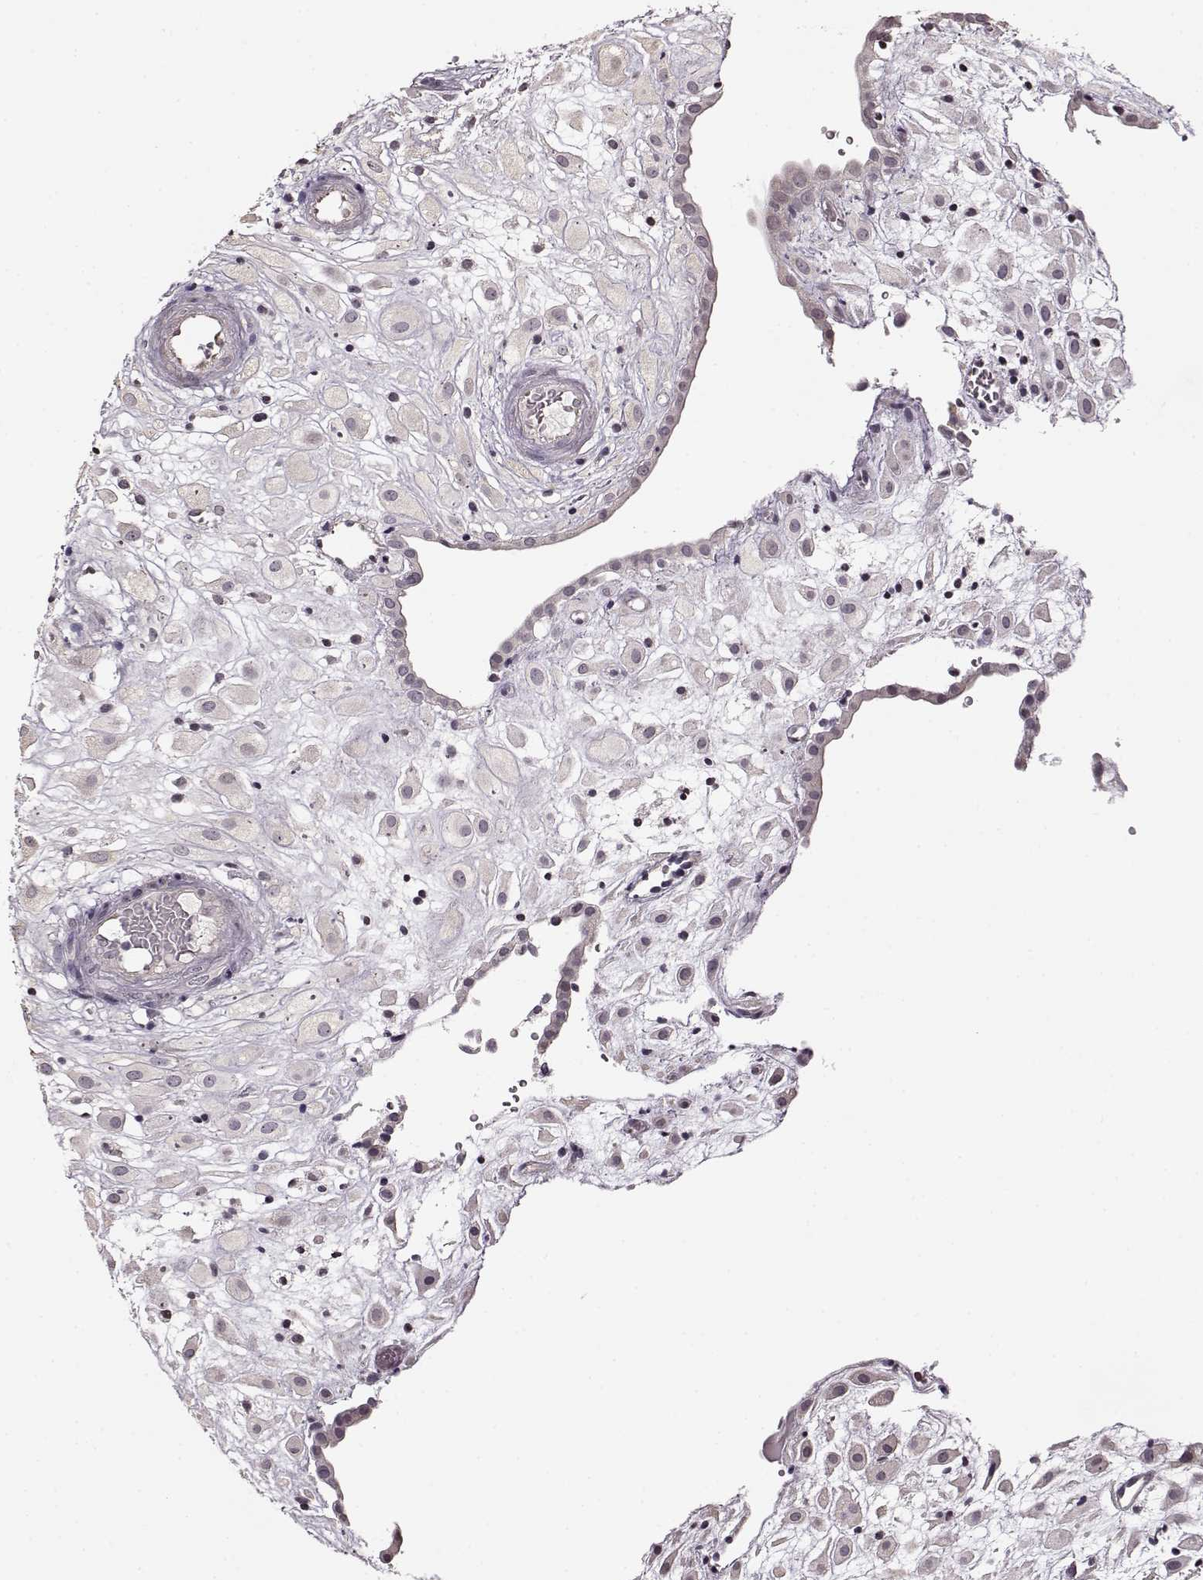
{"staining": {"intensity": "negative", "quantity": "none", "location": "none"}, "tissue": "placenta", "cell_type": "Decidual cells", "image_type": "normal", "snomed": [{"axis": "morphology", "description": "Normal tissue, NOS"}, {"axis": "topography", "description": "Placenta"}], "caption": "Immunohistochemistry (IHC) of normal placenta shows no staining in decidual cells.", "gene": "FSHB", "patient": {"sex": "female", "age": 24}}